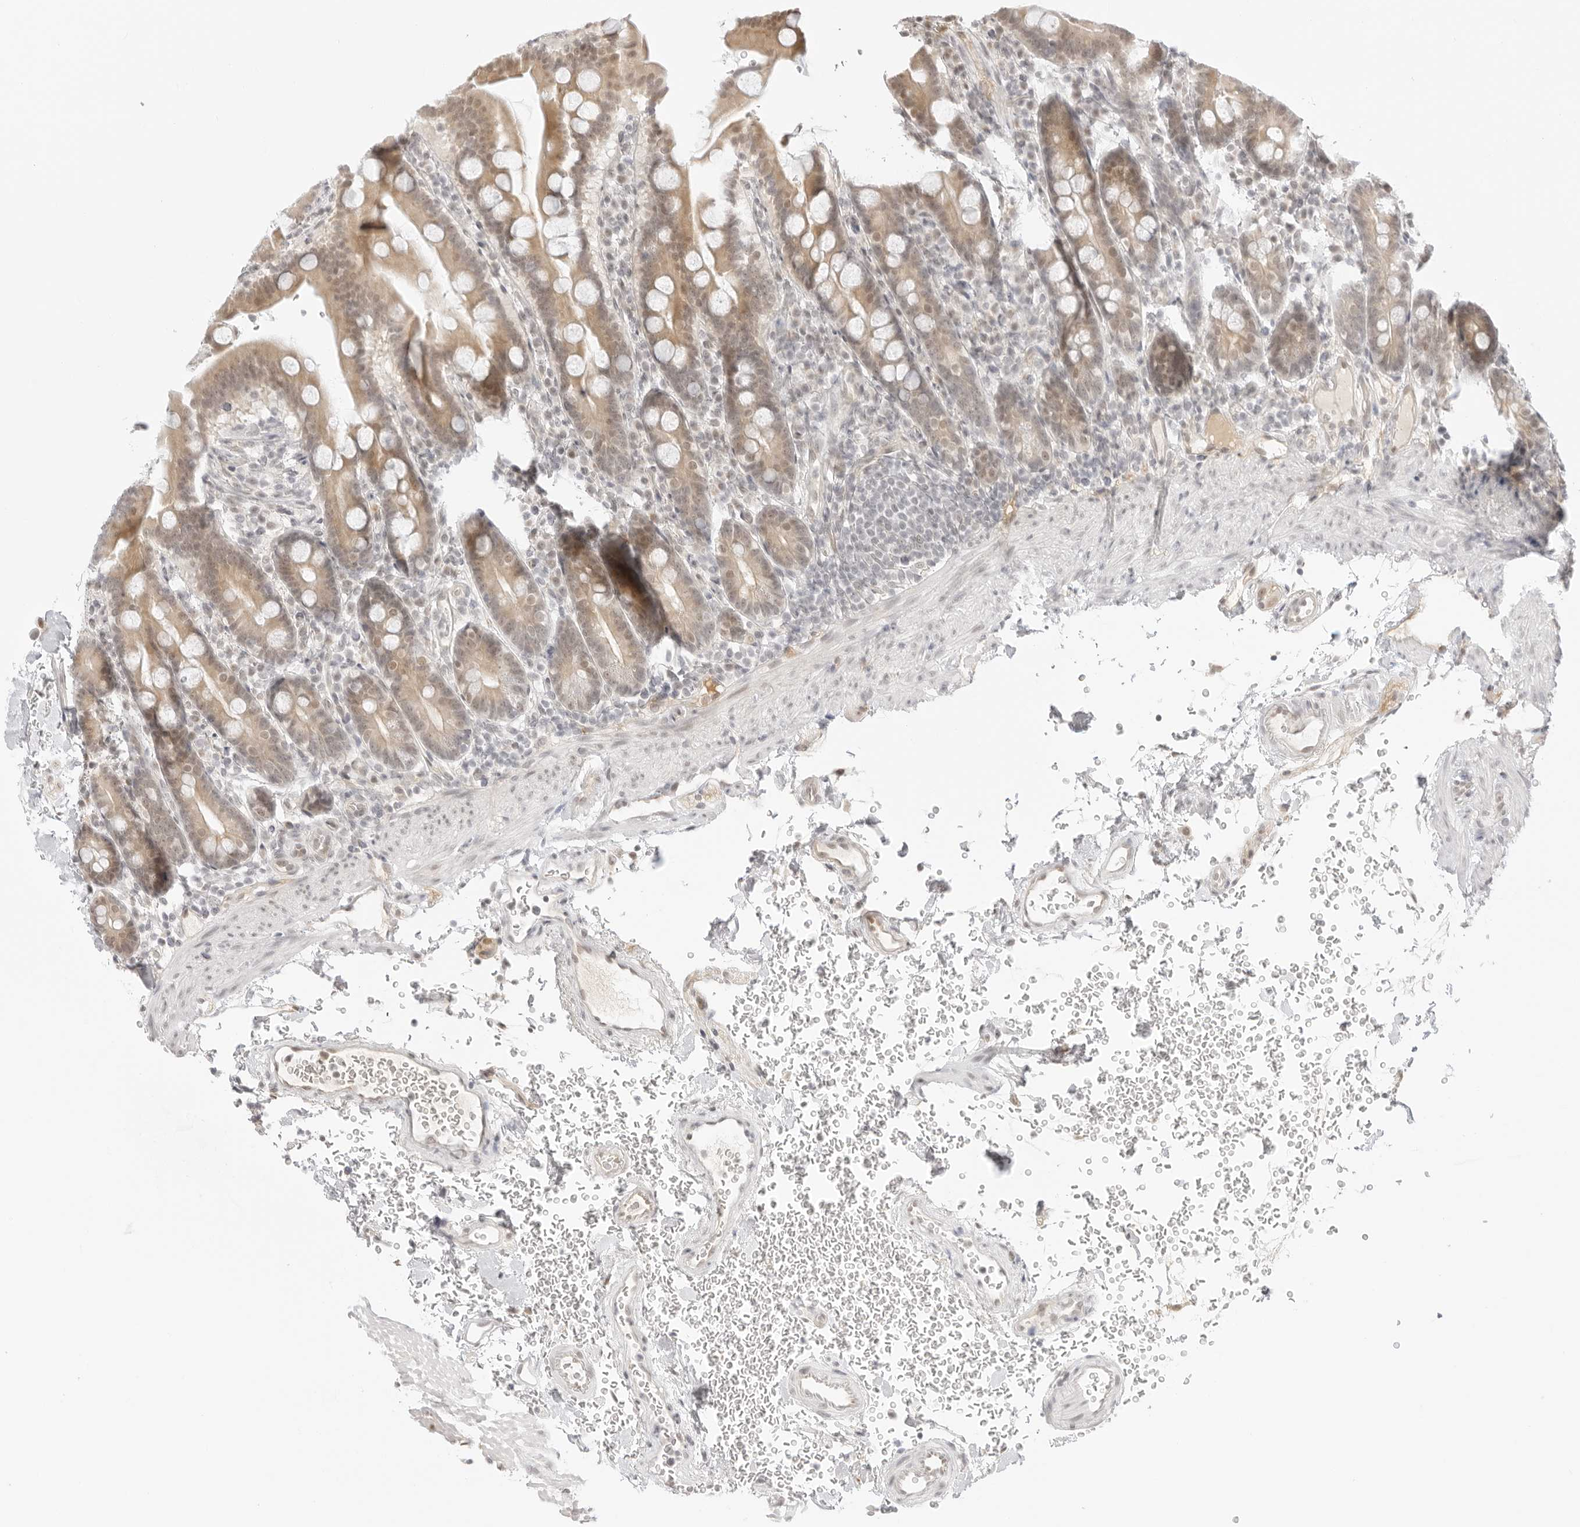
{"staining": {"intensity": "weak", "quantity": ">75%", "location": "cytoplasmic/membranous"}, "tissue": "duodenum", "cell_type": "Glandular cells", "image_type": "normal", "snomed": [{"axis": "morphology", "description": "Normal tissue, NOS"}, {"axis": "topography", "description": "Duodenum"}], "caption": "IHC photomicrograph of unremarkable duodenum stained for a protein (brown), which shows low levels of weak cytoplasmic/membranous staining in about >75% of glandular cells.", "gene": "MED18", "patient": {"sex": "male", "age": 54}}